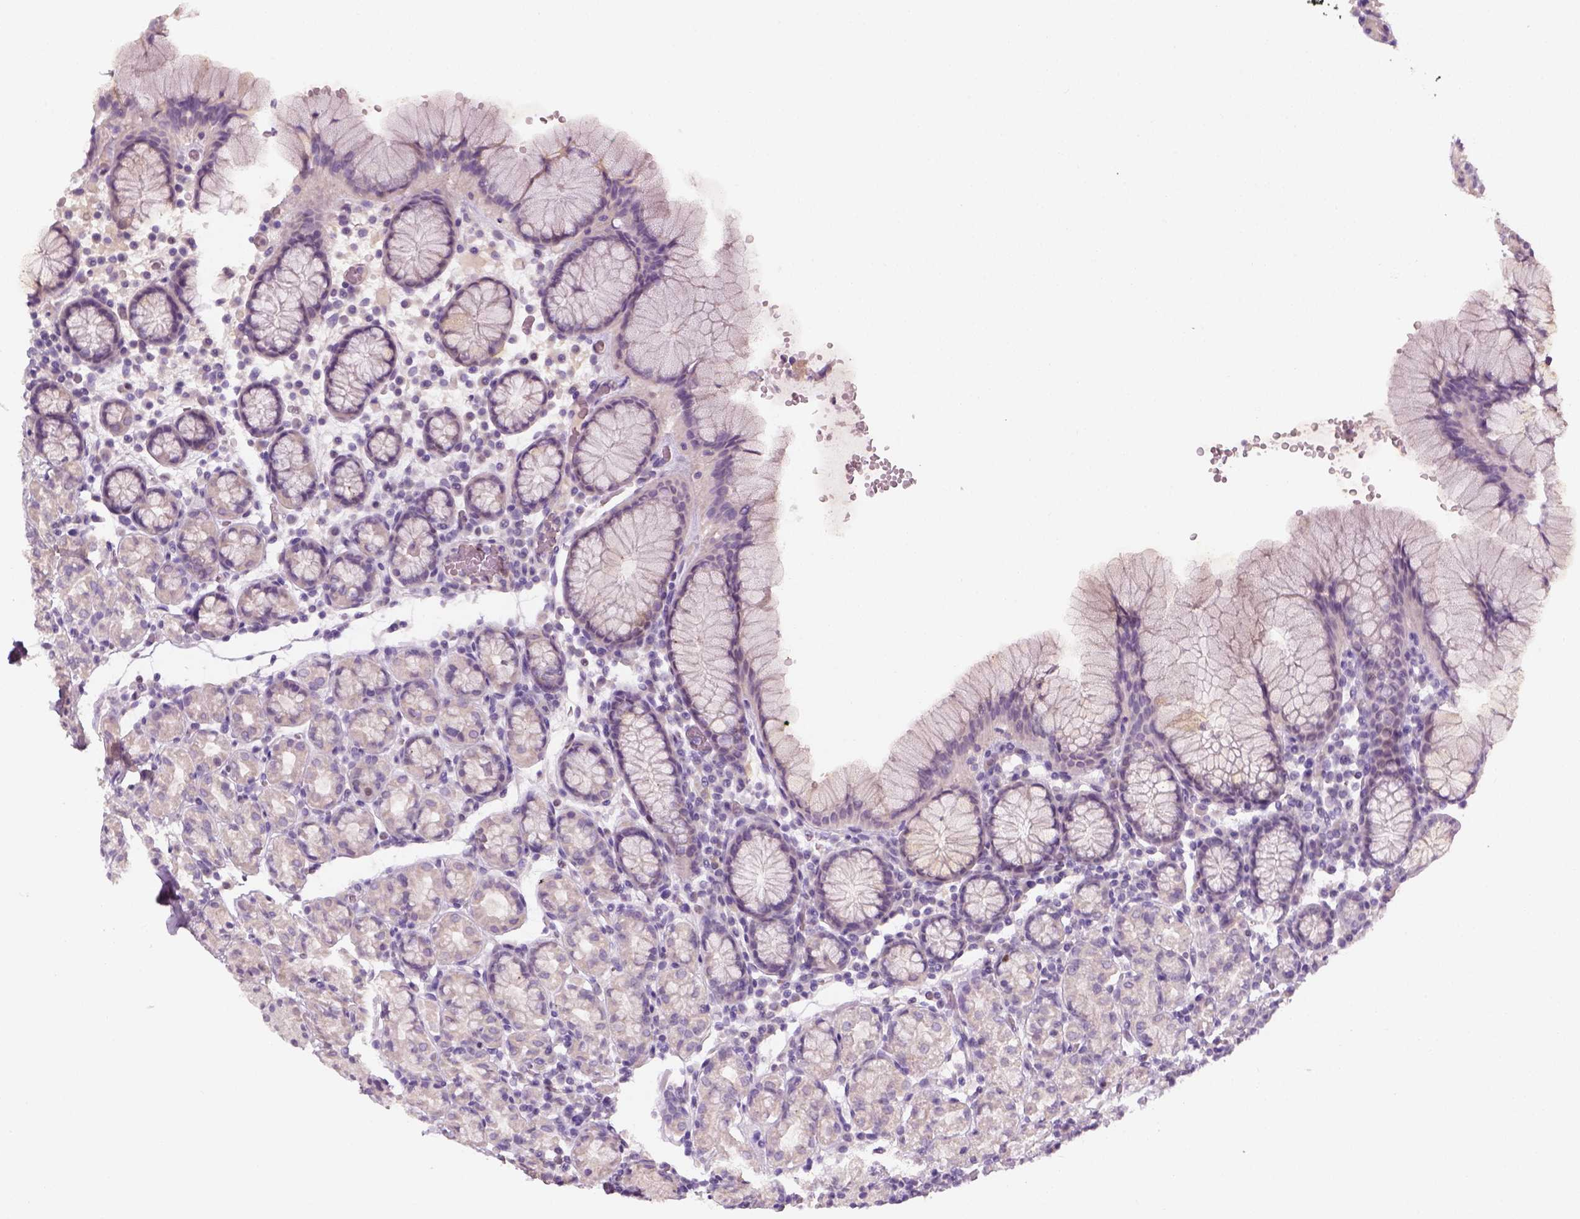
{"staining": {"intensity": "negative", "quantity": "none", "location": "none"}, "tissue": "stomach", "cell_type": "Glandular cells", "image_type": "normal", "snomed": [{"axis": "morphology", "description": "Normal tissue, NOS"}, {"axis": "topography", "description": "Stomach, upper"}, {"axis": "topography", "description": "Stomach"}], "caption": "This micrograph is of benign stomach stained with IHC to label a protein in brown with the nuclei are counter-stained blue. There is no staining in glandular cells.", "gene": "GFI1B", "patient": {"sex": "male", "age": 62}}